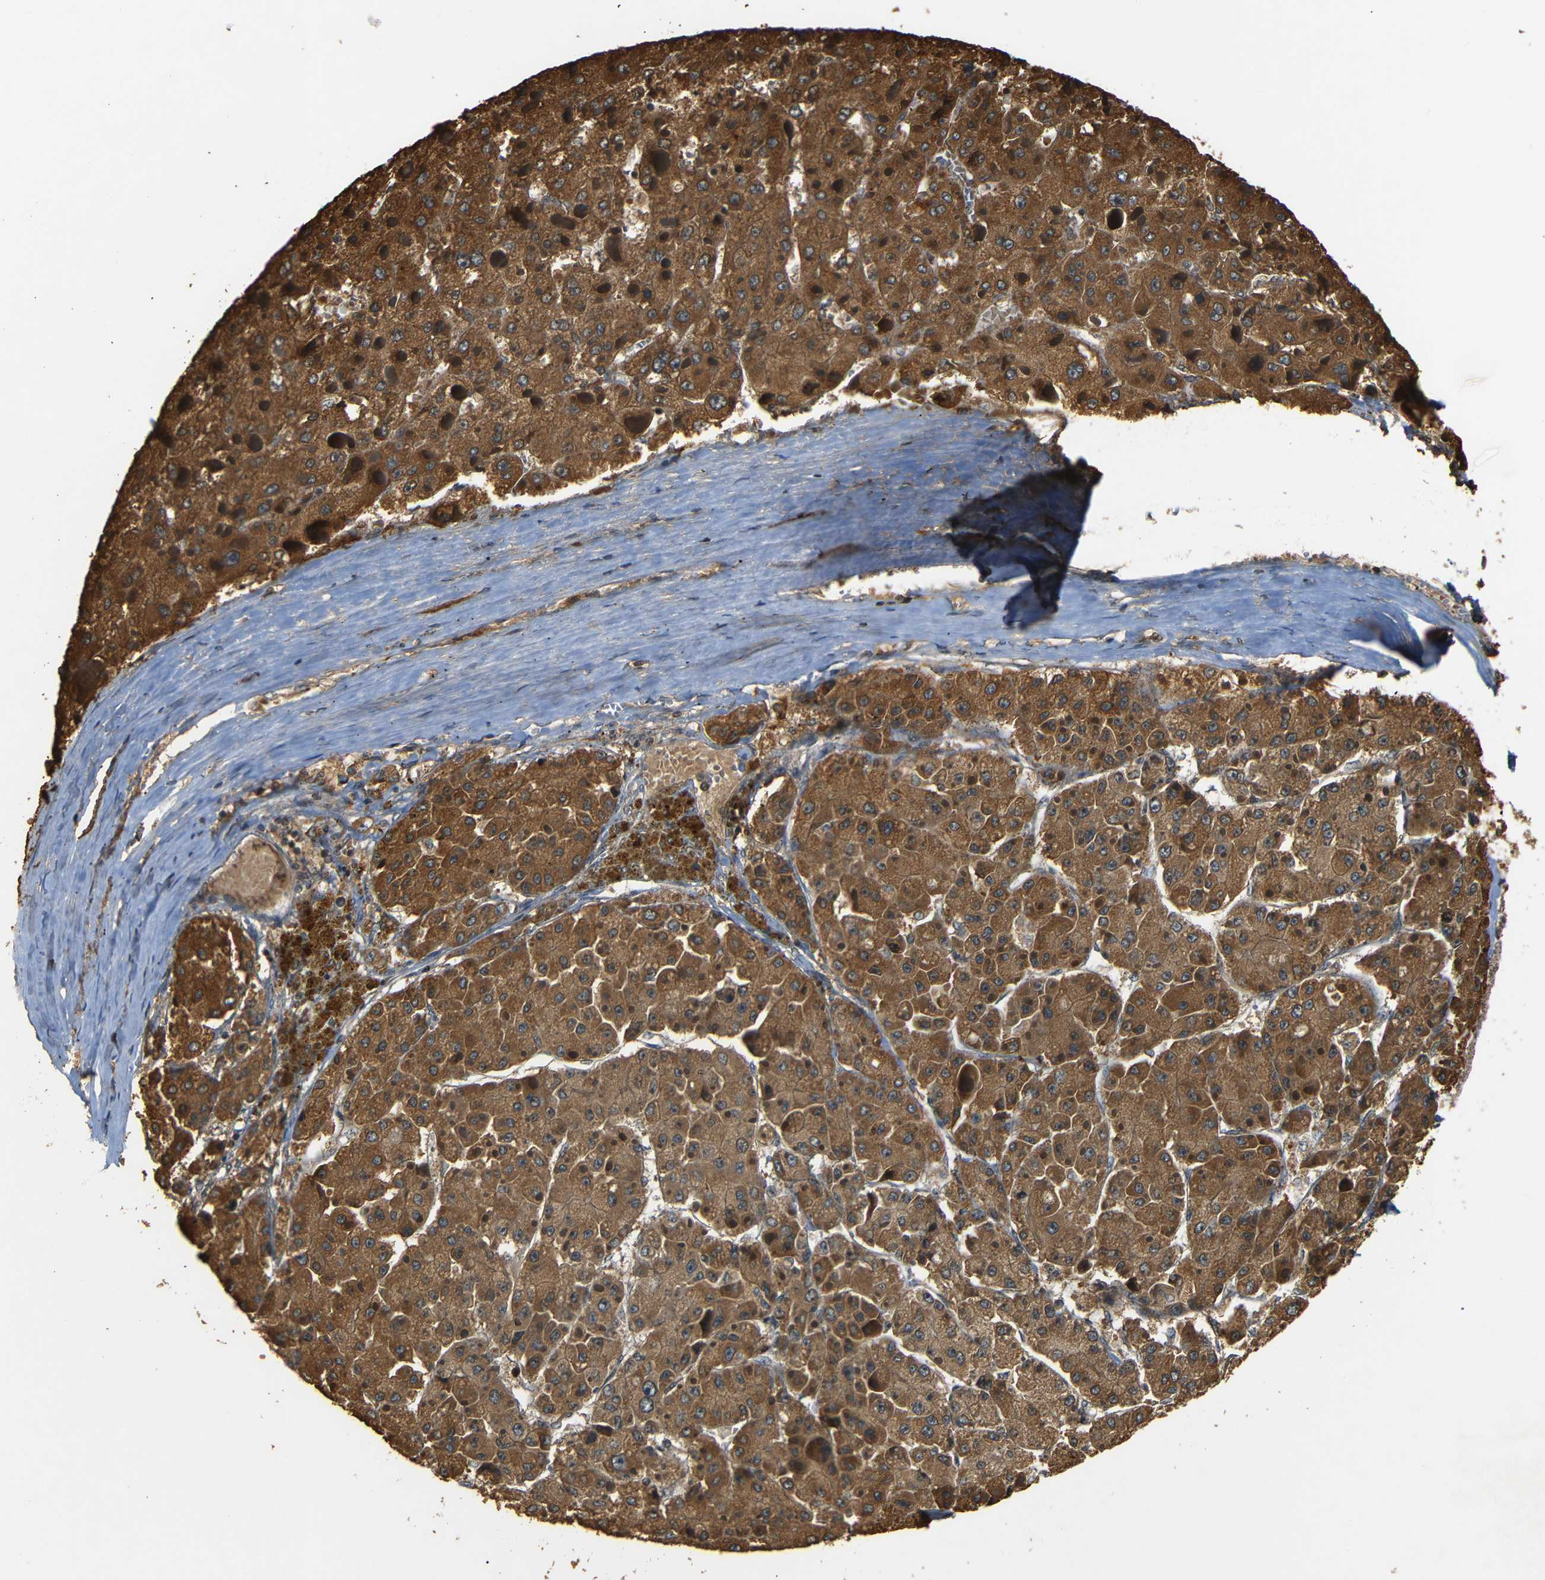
{"staining": {"intensity": "strong", "quantity": ">75%", "location": "cytoplasmic/membranous"}, "tissue": "liver cancer", "cell_type": "Tumor cells", "image_type": "cancer", "snomed": [{"axis": "morphology", "description": "Carcinoma, Hepatocellular, NOS"}, {"axis": "topography", "description": "Liver"}], "caption": "Protein analysis of hepatocellular carcinoma (liver) tissue demonstrates strong cytoplasmic/membranous expression in approximately >75% of tumor cells.", "gene": "TANK", "patient": {"sex": "female", "age": 73}}